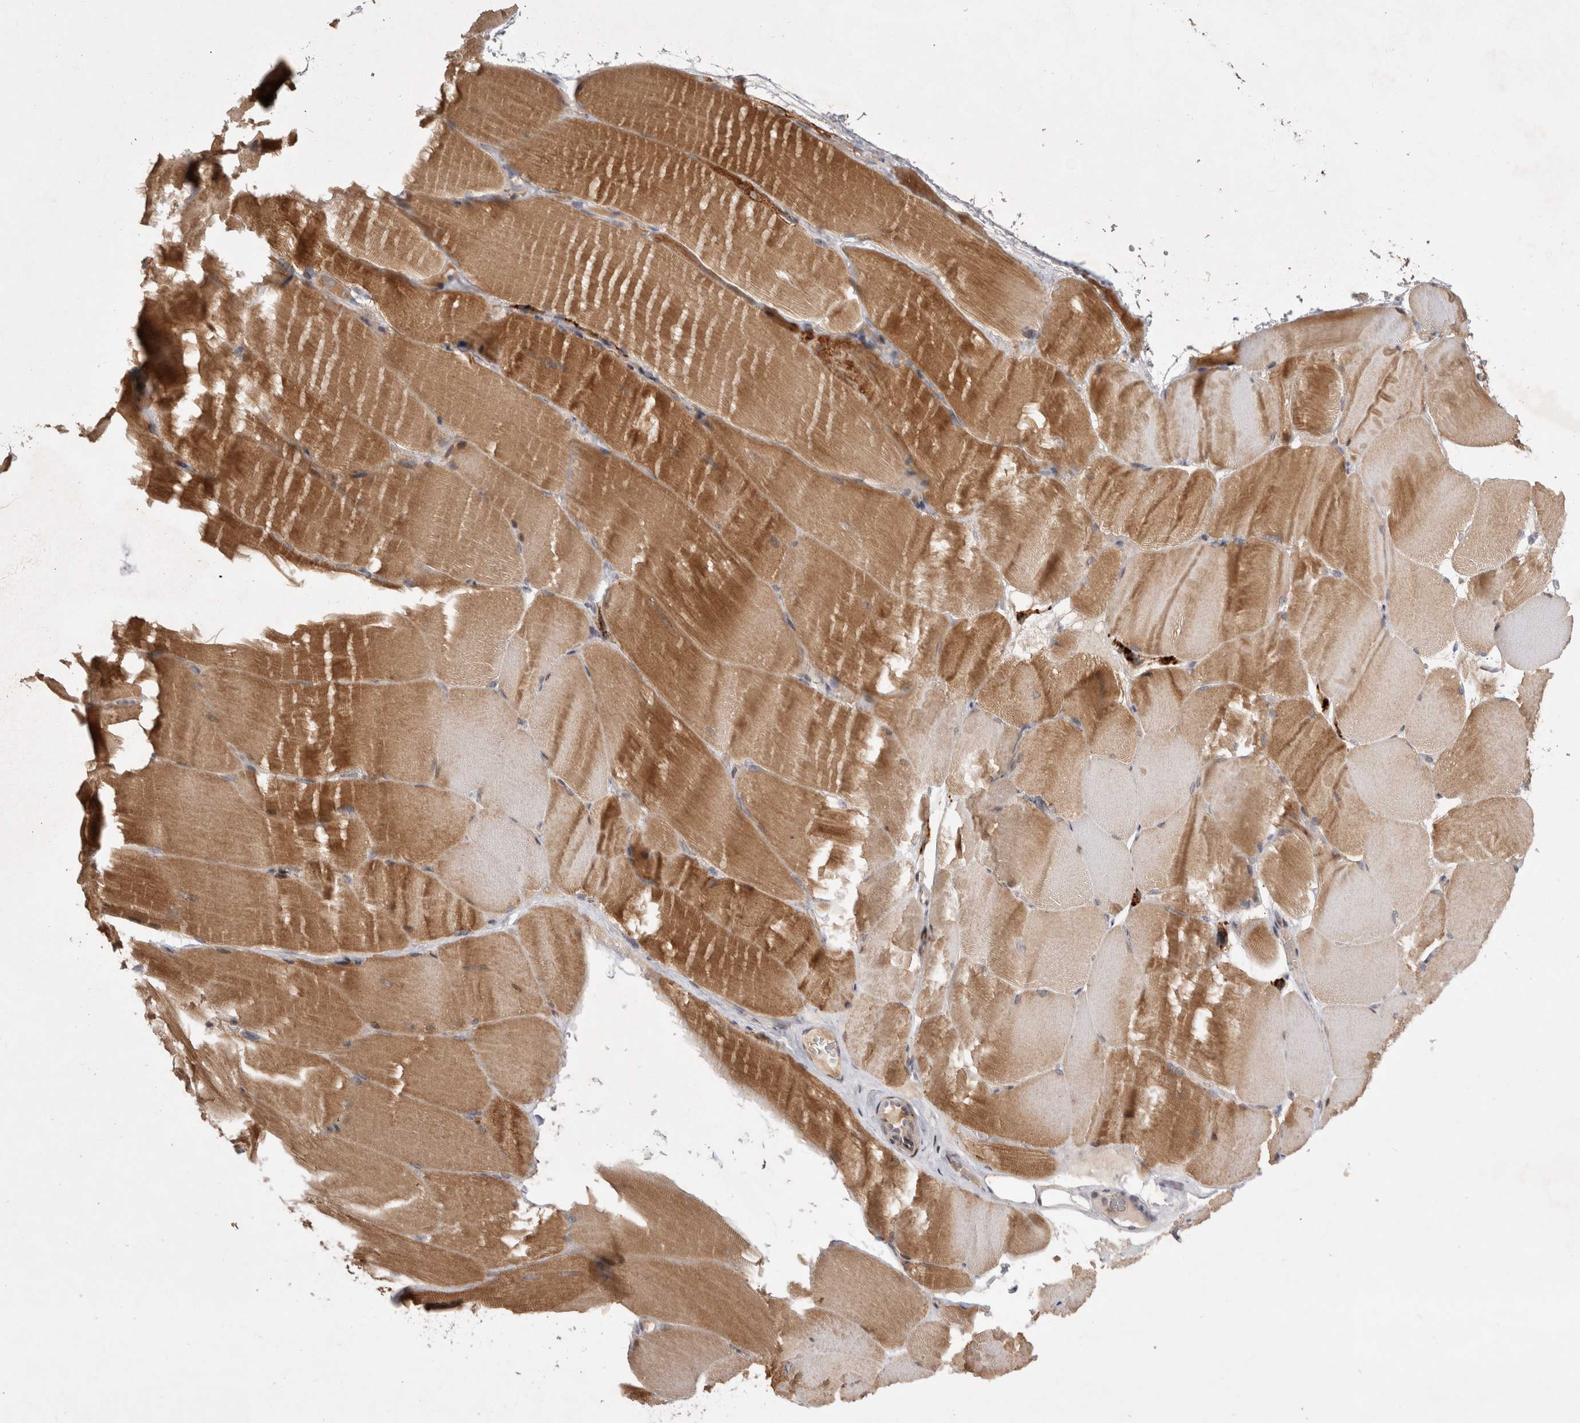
{"staining": {"intensity": "moderate", "quantity": ">75%", "location": "cytoplasmic/membranous"}, "tissue": "skeletal muscle", "cell_type": "Myocytes", "image_type": "normal", "snomed": [{"axis": "morphology", "description": "Normal tissue, NOS"}, {"axis": "topography", "description": "Skeletal muscle"}, {"axis": "topography", "description": "Parathyroid gland"}], "caption": "Unremarkable skeletal muscle was stained to show a protein in brown. There is medium levels of moderate cytoplasmic/membranous staining in about >75% of myocytes.", "gene": "PLEKHM1", "patient": {"sex": "female", "age": 37}}